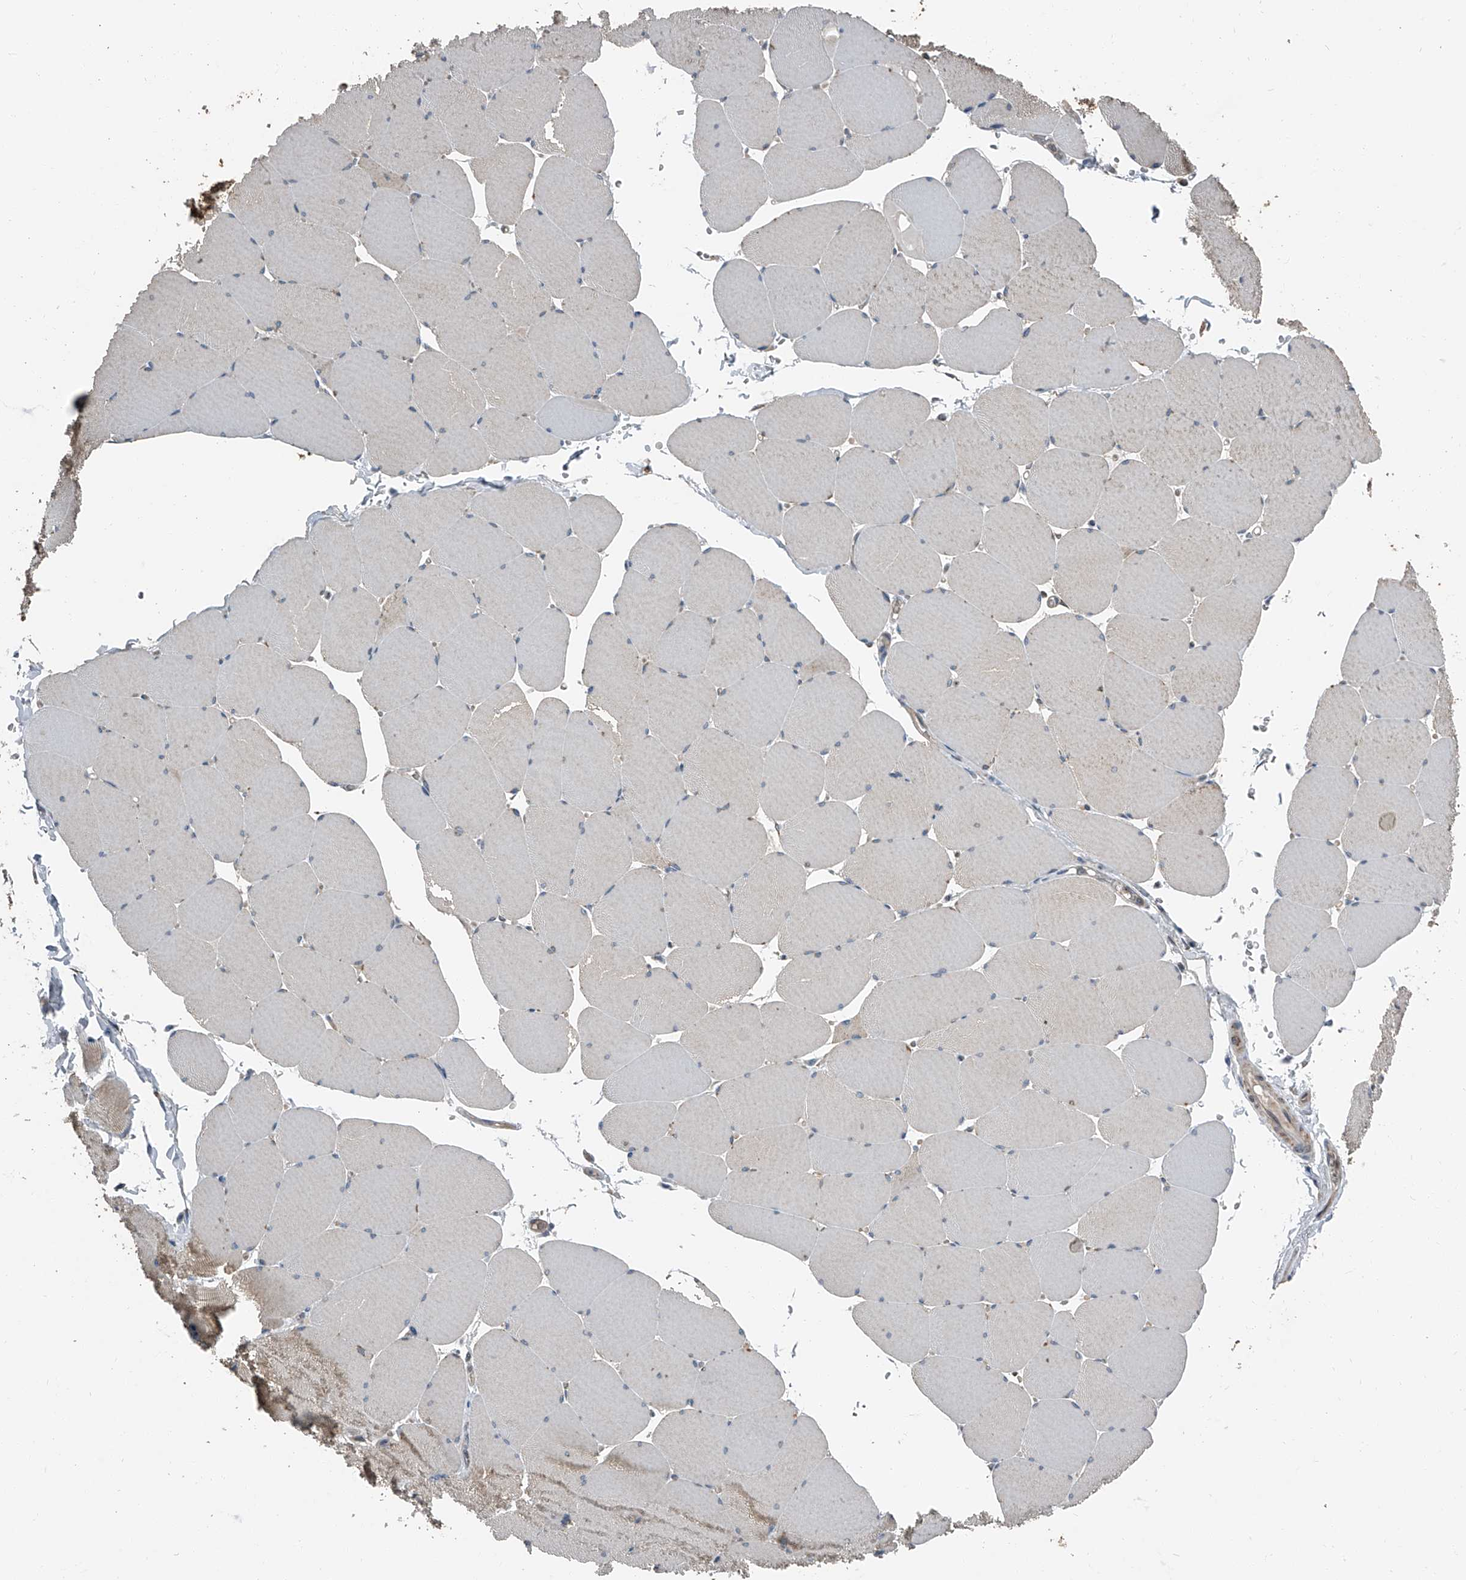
{"staining": {"intensity": "moderate", "quantity": "25%-75%", "location": "cytoplasmic/membranous"}, "tissue": "skeletal muscle", "cell_type": "Myocytes", "image_type": "normal", "snomed": [{"axis": "morphology", "description": "Normal tissue, NOS"}, {"axis": "topography", "description": "Skeletal muscle"}, {"axis": "topography", "description": "Head-Neck"}], "caption": "Protein expression by immunohistochemistry displays moderate cytoplasmic/membranous staining in approximately 25%-75% of myocytes in unremarkable skeletal muscle.", "gene": "CHRNA7", "patient": {"sex": "male", "age": 66}}